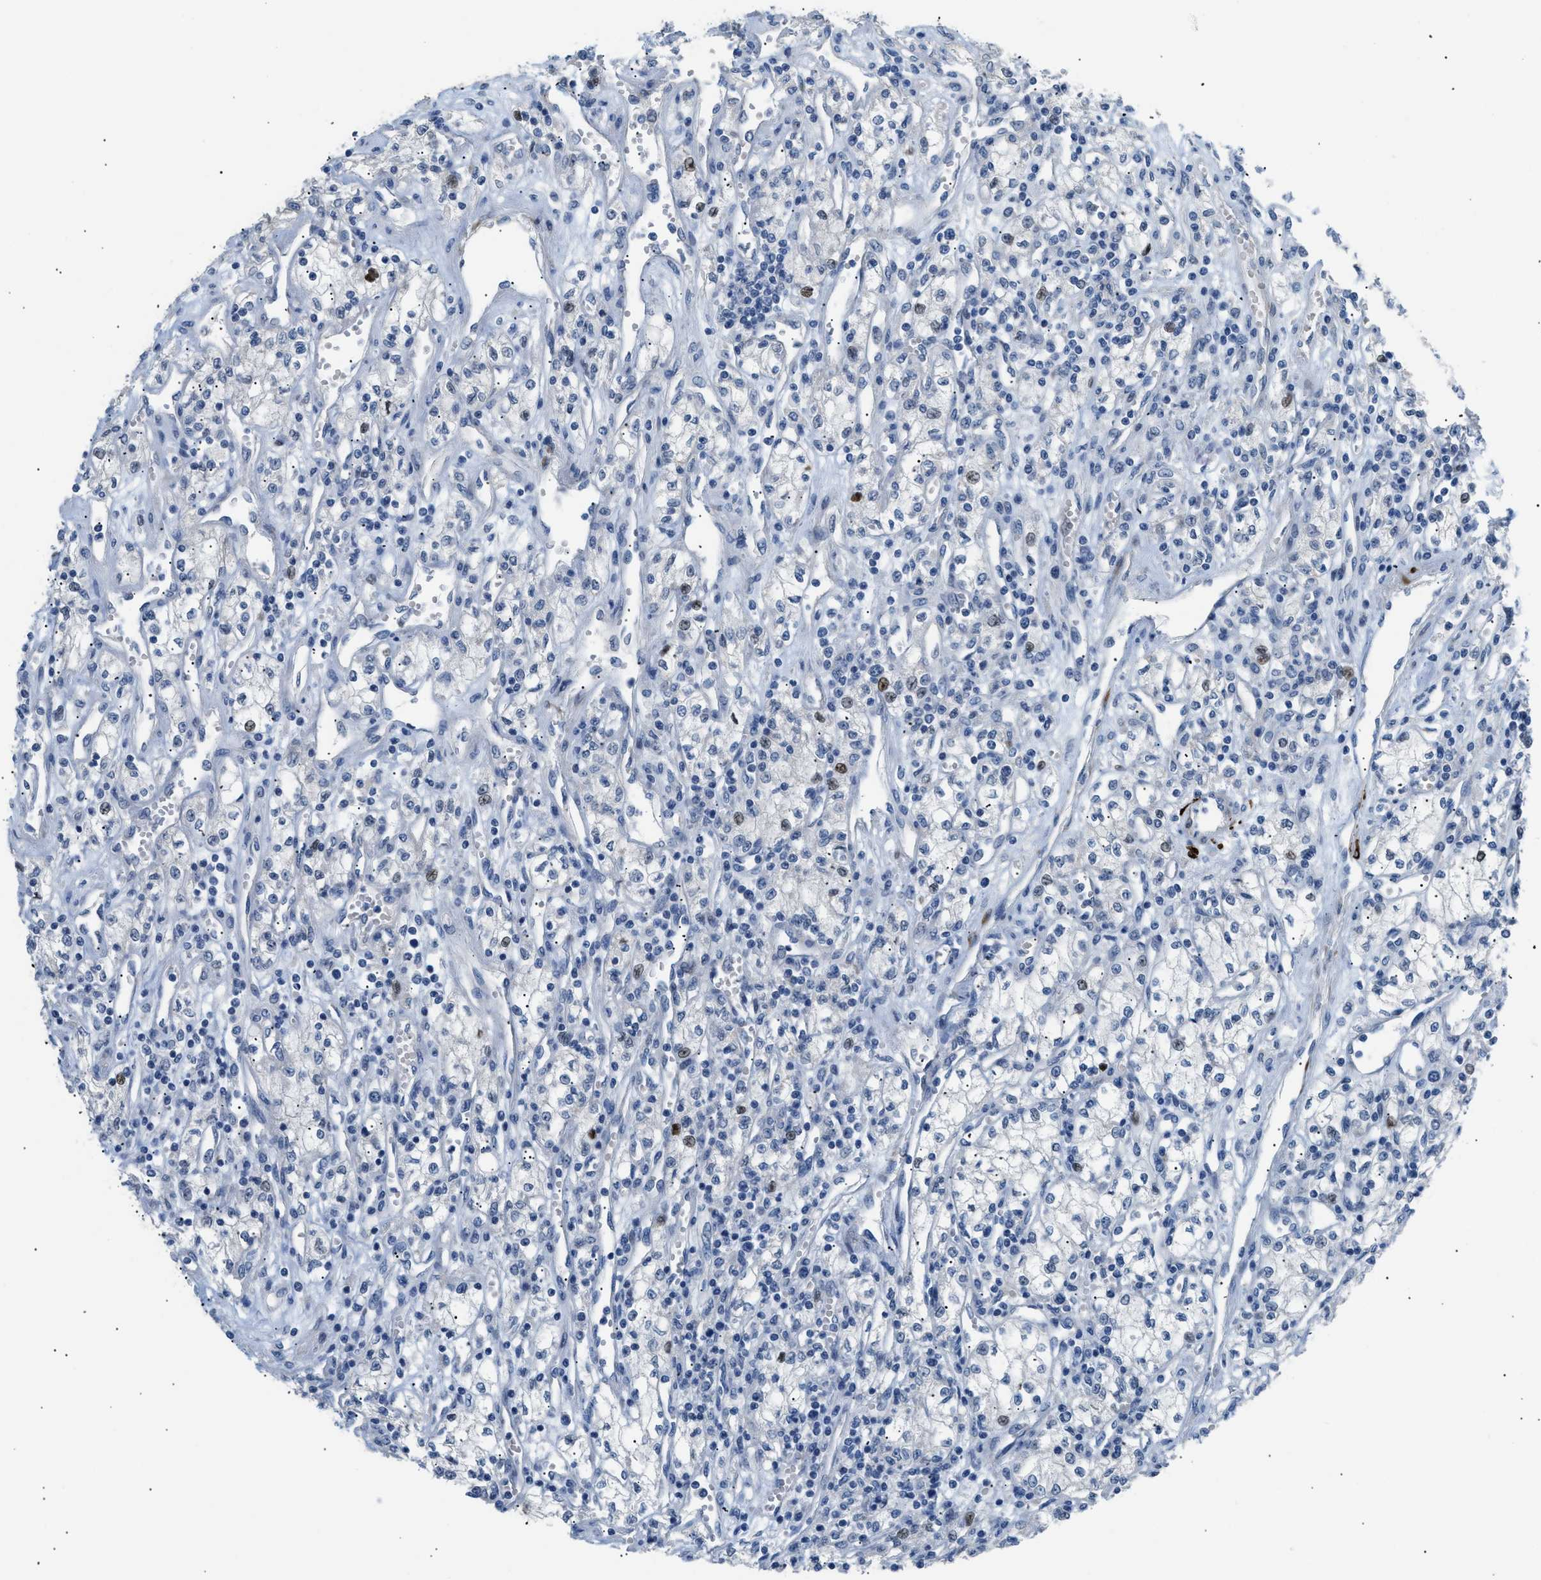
{"staining": {"intensity": "moderate", "quantity": "<25%", "location": "nuclear"}, "tissue": "renal cancer", "cell_type": "Tumor cells", "image_type": "cancer", "snomed": [{"axis": "morphology", "description": "Adenocarcinoma, NOS"}, {"axis": "topography", "description": "Kidney"}], "caption": "Immunohistochemical staining of renal cancer reveals low levels of moderate nuclear protein expression in about <25% of tumor cells.", "gene": "ICA1", "patient": {"sex": "male", "age": 59}}